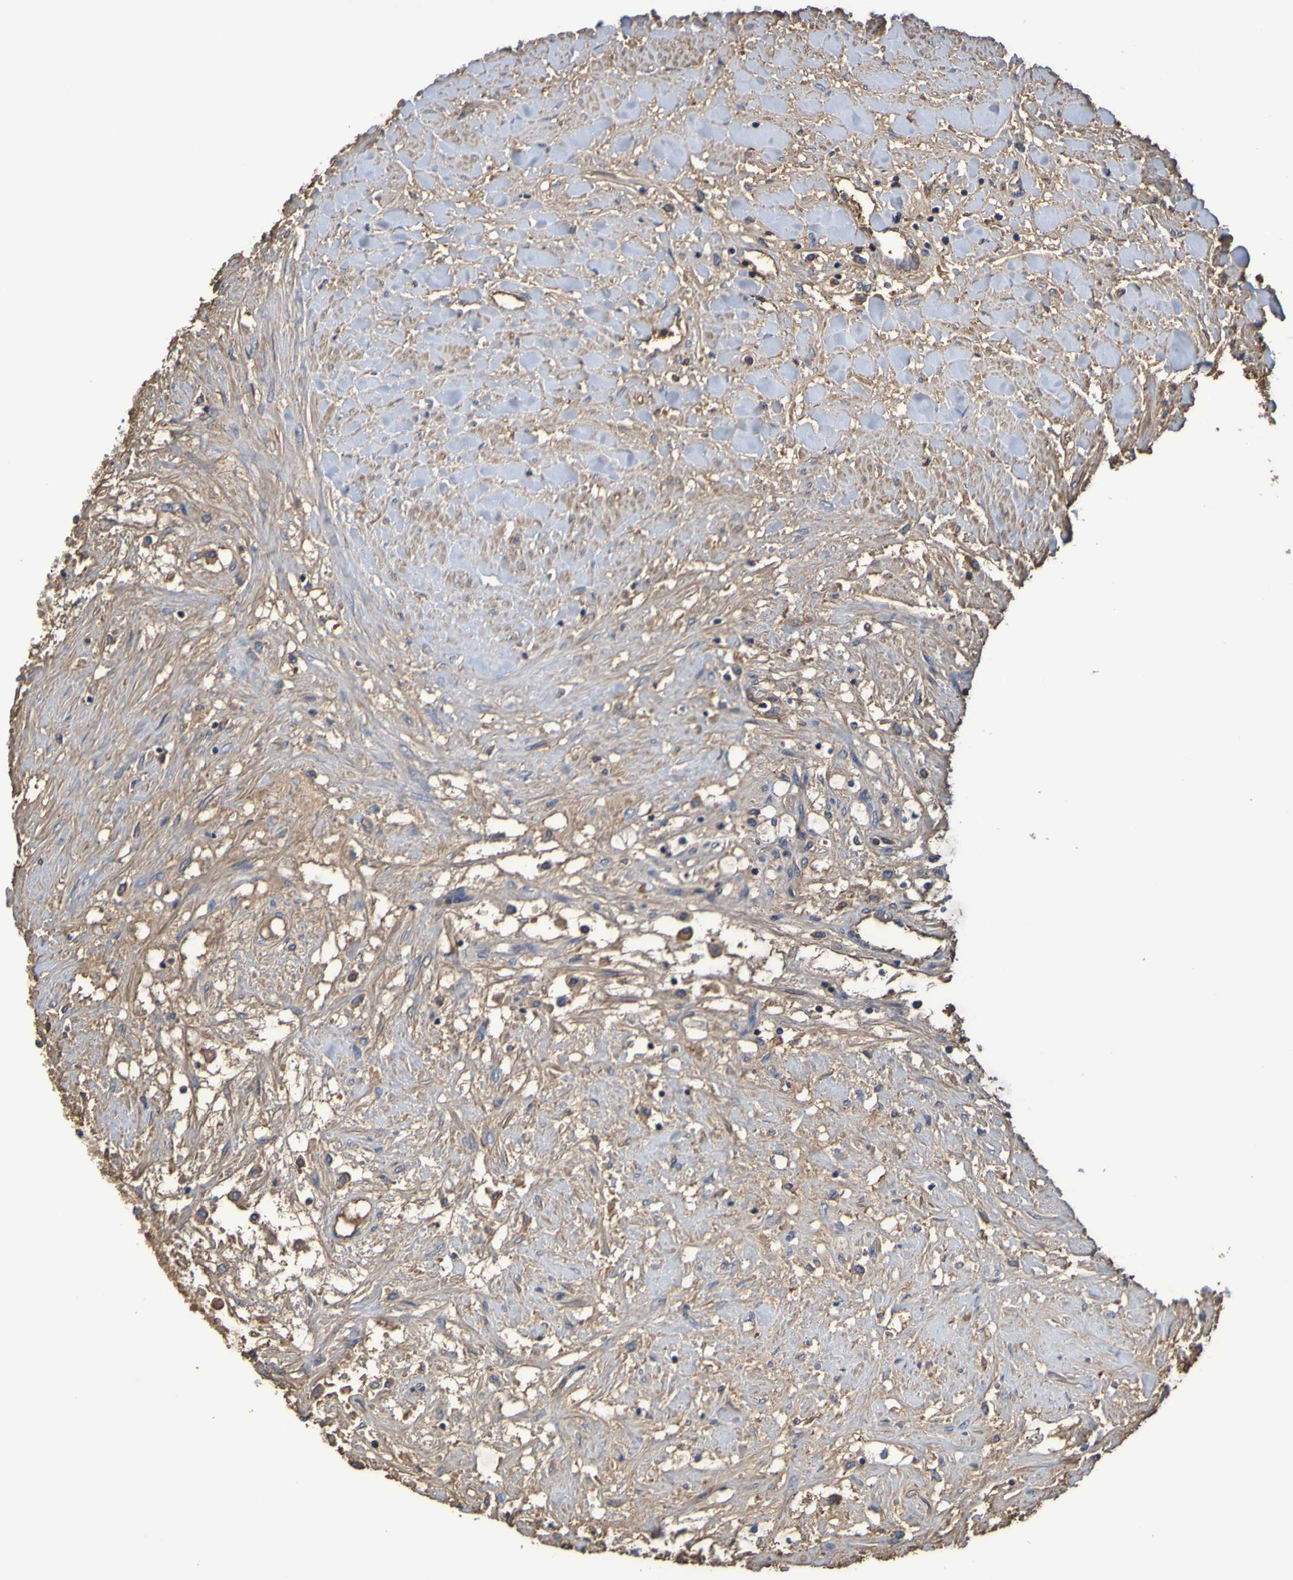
{"staining": {"intensity": "moderate", "quantity": "25%-75%", "location": "cytoplasmic/membranous"}, "tissue": "renal cancer", "cell_type": "Tumor cells", "image_type": "cancer", "snomed": [{"axis": "morphology", "description": "Adenocarcinoma, NOS"}, {"axis": "topography", "description": "Kidney"}], "caption": "Approximately 25%-75% of tumor cells in human renal adenocarcinoma demonstrate moderate cytoplasmic/membranous protein expression as visualized by brown immunohistochemical staining.", "gene": "GAB3", "patient": {"sex": "male", "age": 68}}